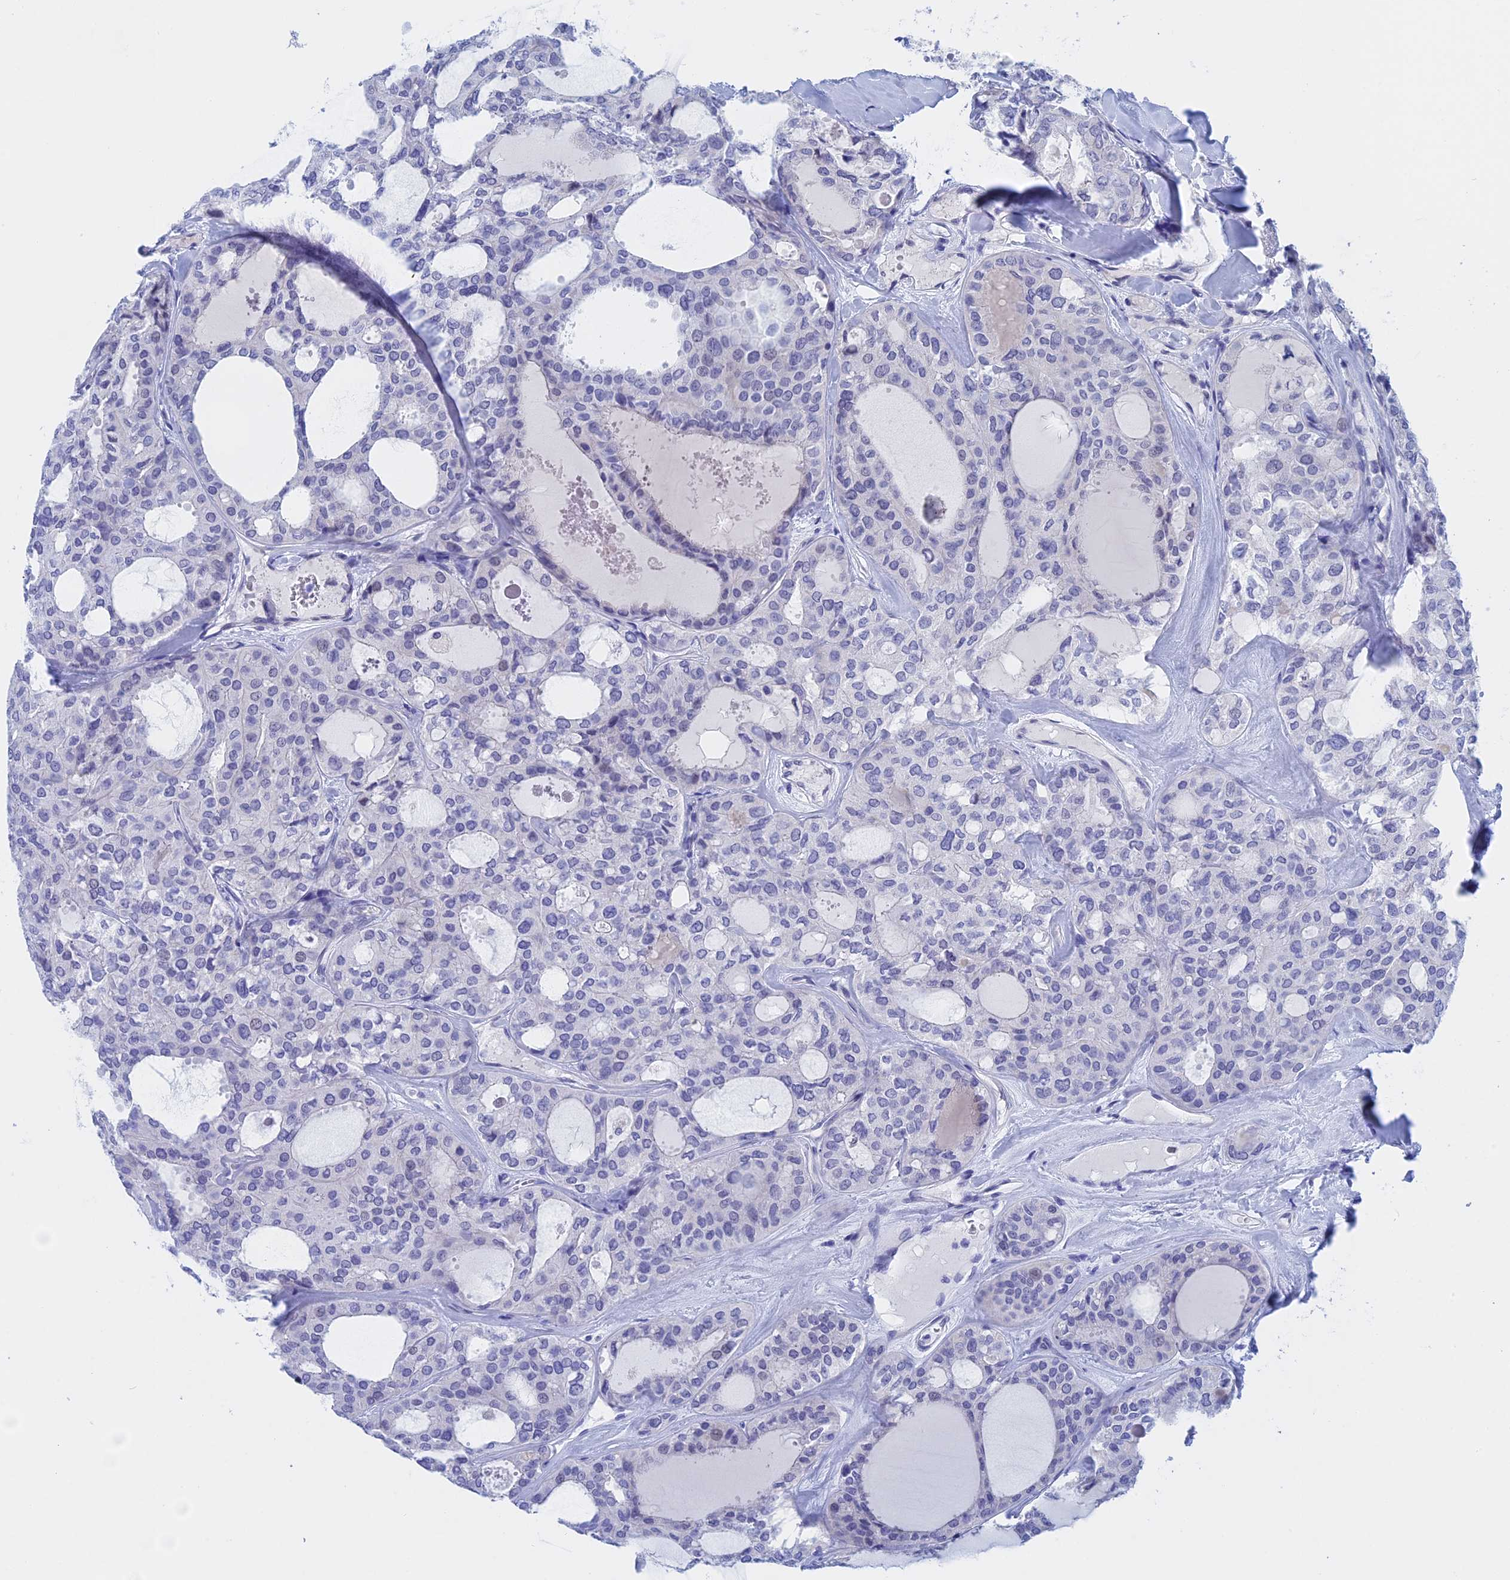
{"staining": {"intensity": "negative", "quantity": "none", "location": "none"}, "tissue": "thyroid cancer", "cell_type": "Tumor cells", "image_type": "cancer", "snomed": [{"axis": "morphology", "description": "Follicular adenoma carcinoma, NOS"}, {"axis": "topography", "description": "Thyroid gland"}], "caption": "DAB (3,3'-diaminobenzidine) immunohistochemical staining of thyroid cancer demonstrates no significant expression in tumor cells.", "gene": "WDR83", "patient": {"sex": "male", "age": 75}}